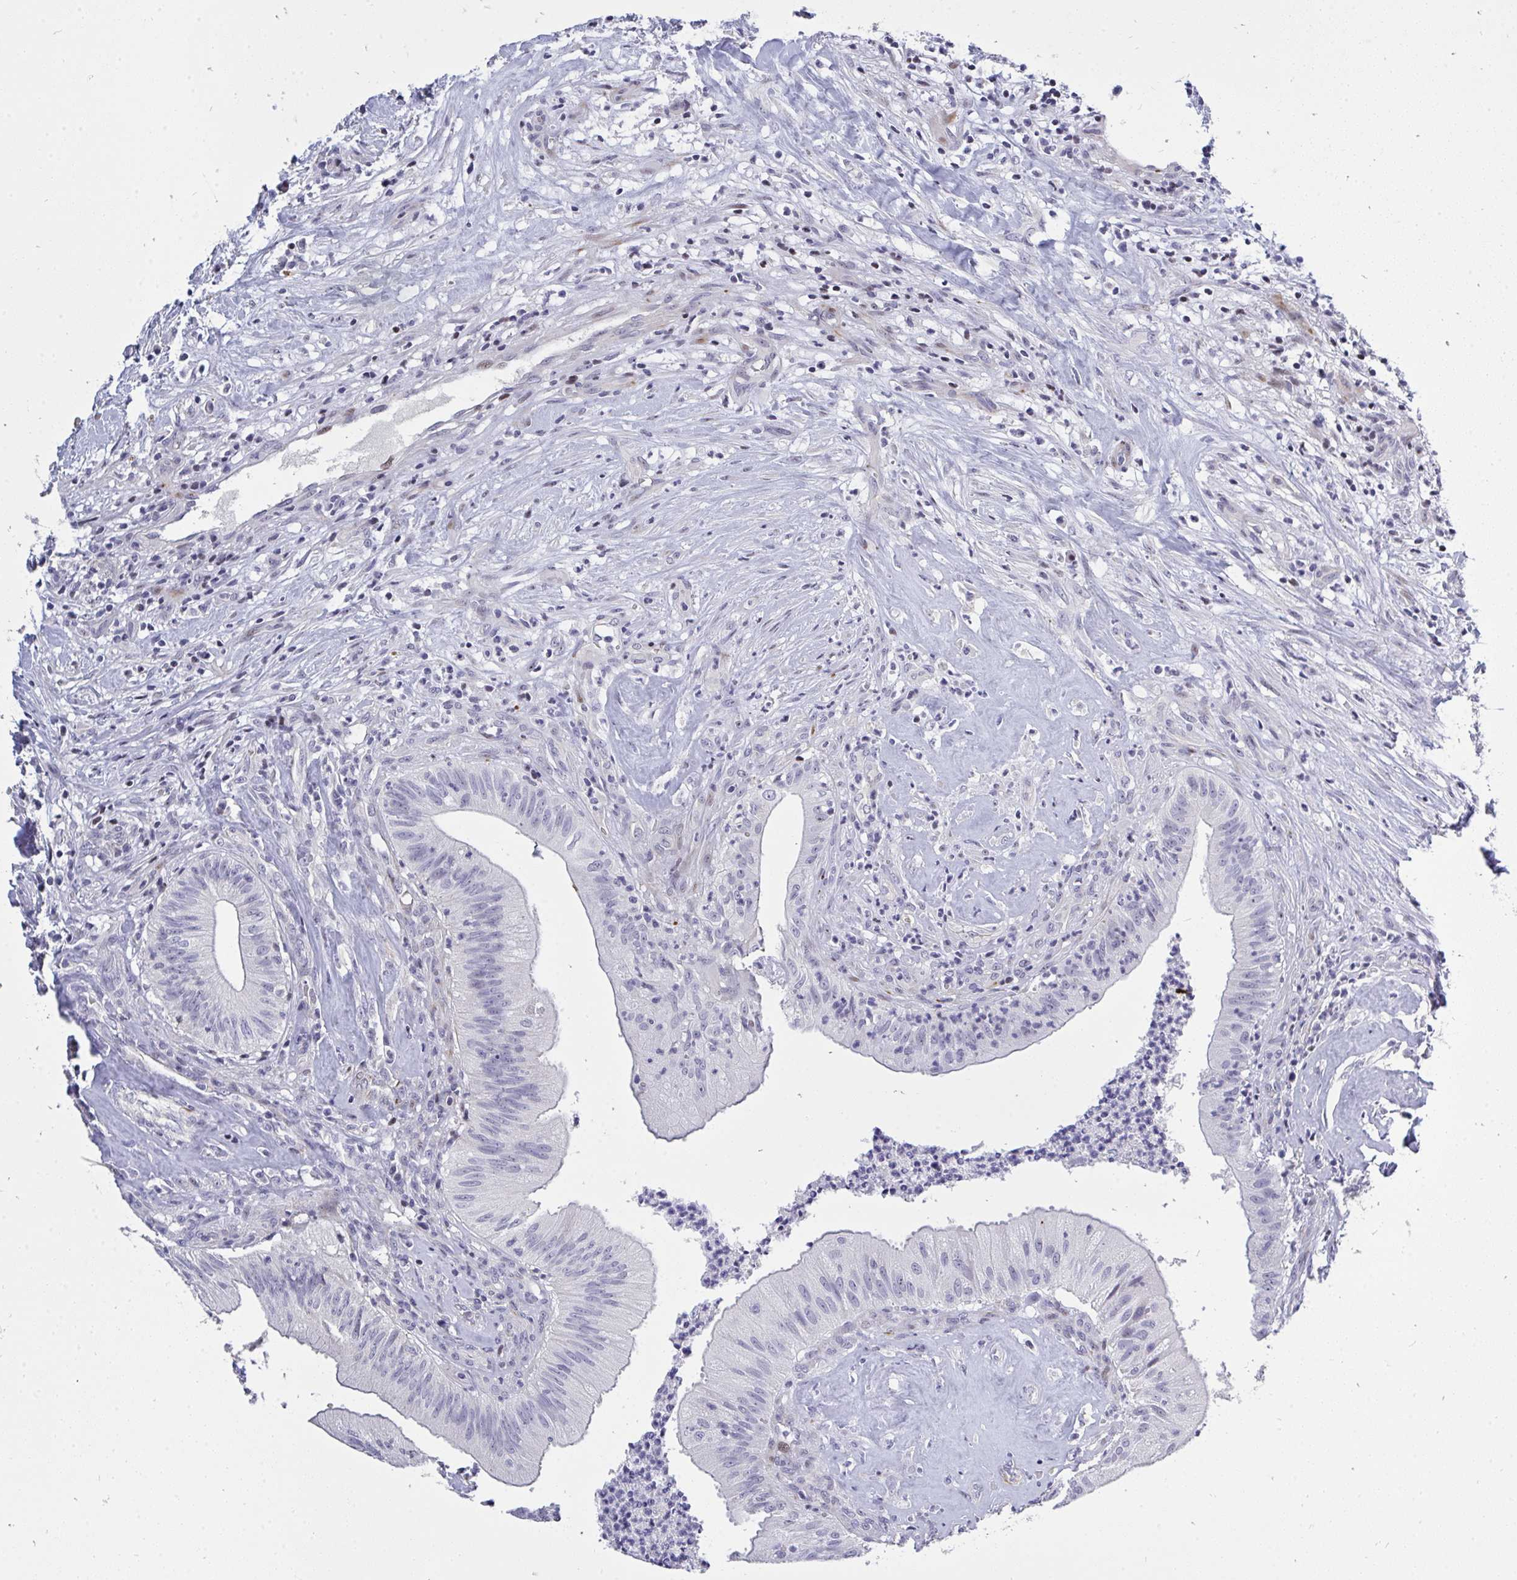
{"staining": {"intensity": "negative", "quantity": "none", "location": "none"}, "tissue": "head and neck cancer", "cell_type": "Tumor cells", "image_type": "cancer", "snomed": [{"axis": "morphology", "description": "Adenocarcinoma, NOS"}, {"axis": "topography", "description": "Head-Neck"}], "caption": "Photomicrograph shows no protein staining in tumor cells of head and neck adenocarcinoma tissue.", "gene": "PLPPR3", "patient": {"sex": "male", "age": 44}}